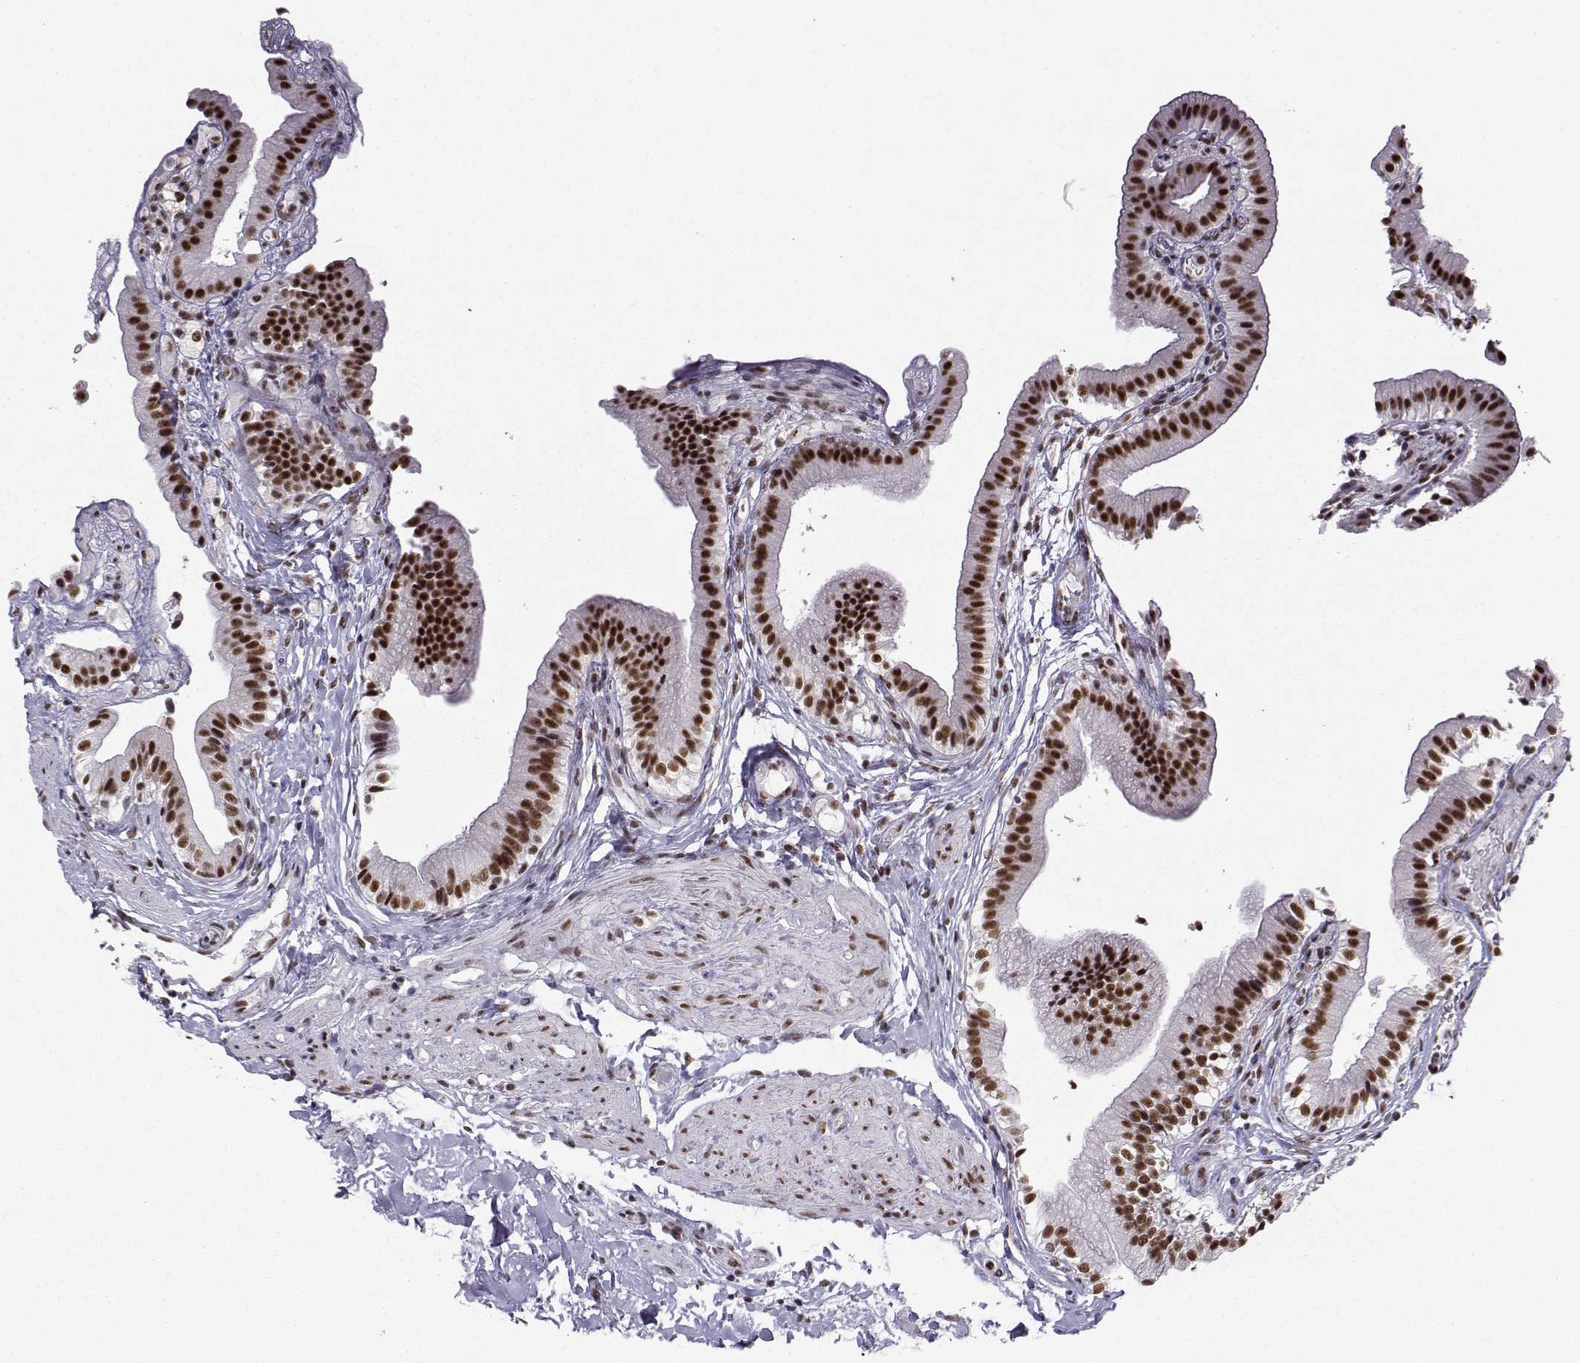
{"staining": {"intensity": "moderate", "quantity": ">75%", "location": "nuclear"}, "tissue": "gallbladder", "cell_type": "Glandular cells", "image_type": "normal", "snomed": [{"axis": "morphology", "description": "Normal tissue, NOS"}, {"axis": "topography", "description": "Gallbladder"}], "caption": "This photomicrograph shows immunohistochemistry staining of unremarkable human gallbladder, with medium moderate nuclear staining in approximately >75% of glandular cells.", "gene": "SNRPB2", "patient": {"sex": "female", "age": 47}}